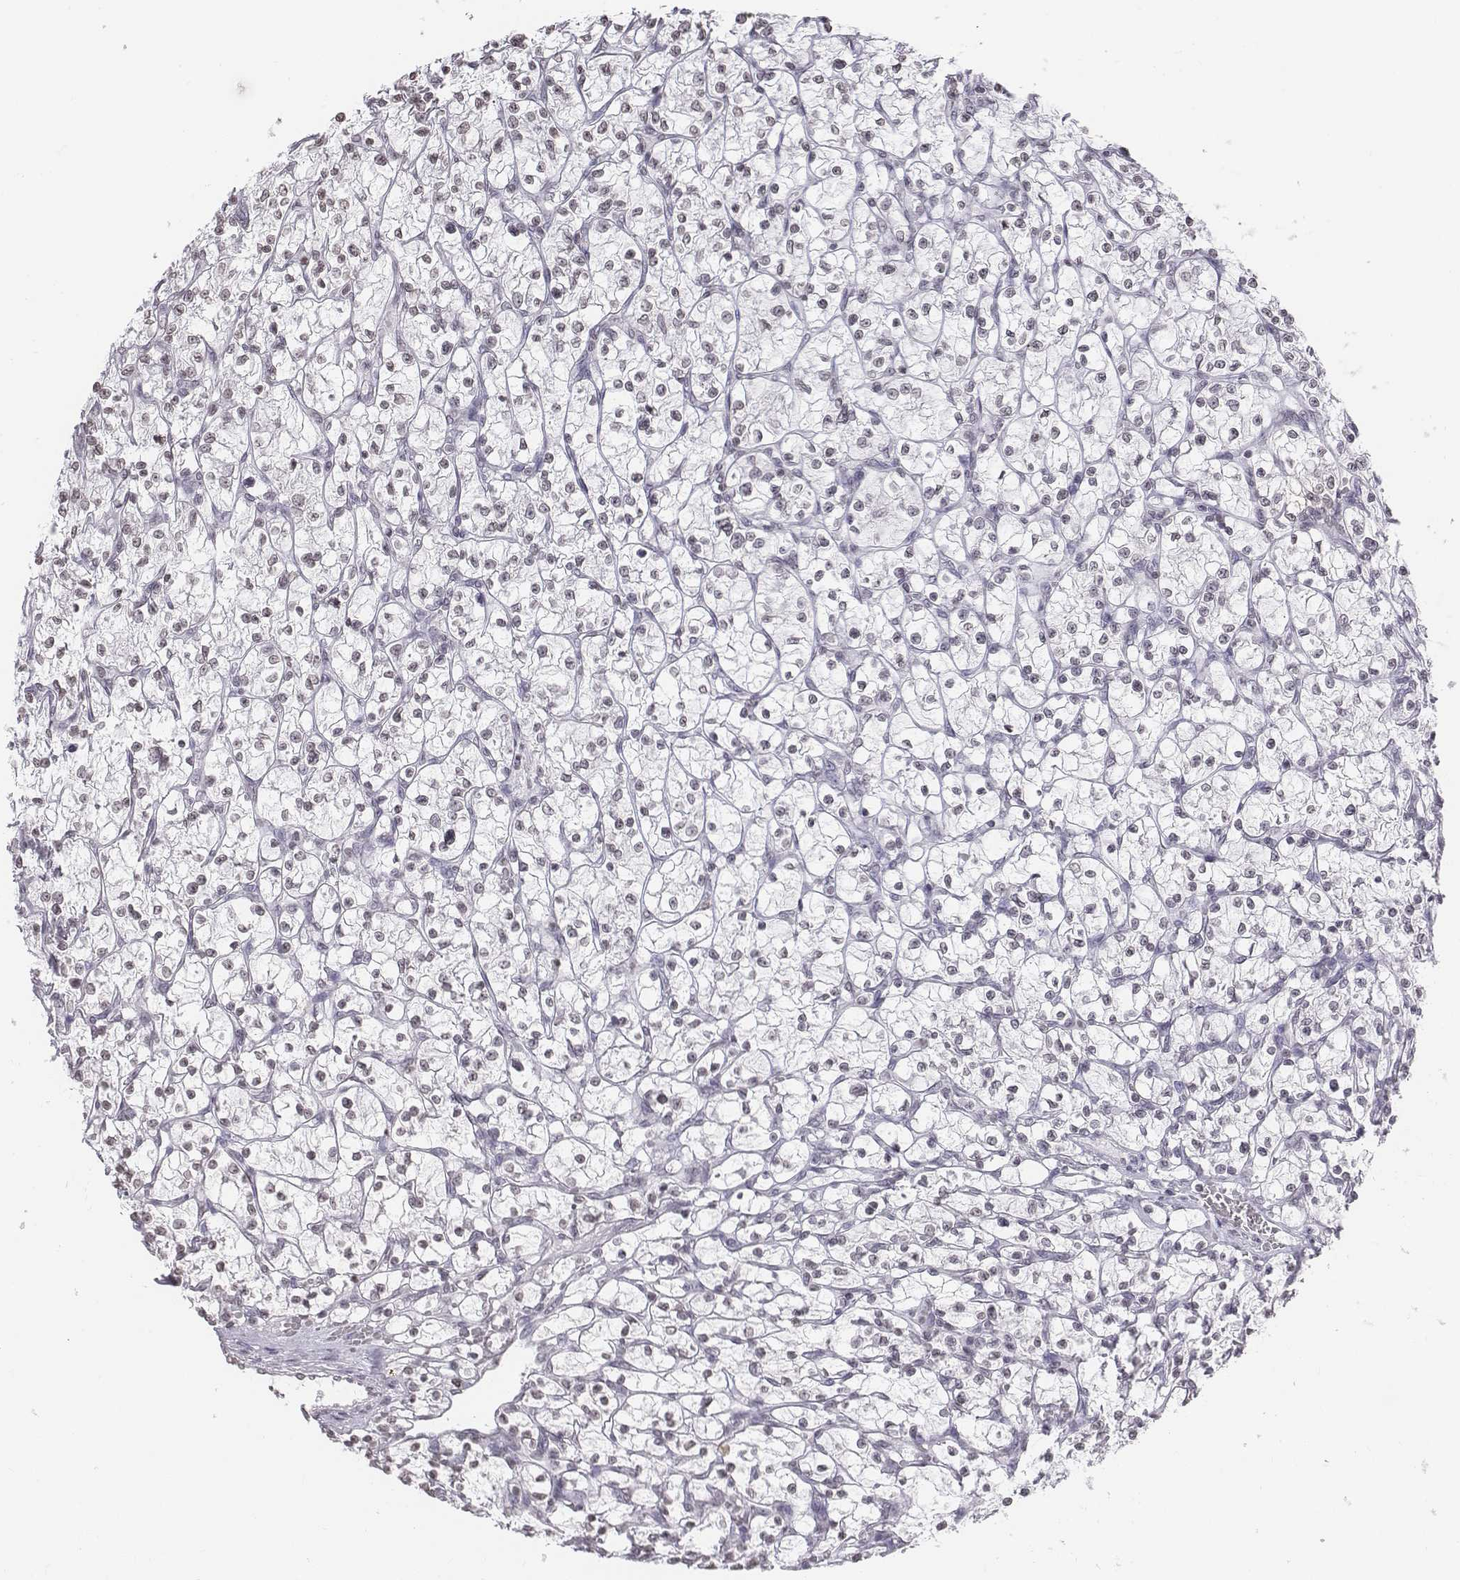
{"staining": {"intensity": "negative", "quantity": "none", "location": "none"}, "tissue": "renal cancer", "cell_type": "Tumor cells", "image_type": "cancer", "snomed": [{"axis": "morphology", "description": "Adenocarcinoma, NOS"}, {"axis": "topography", "description": "Kidney"}], "caption": "Immunohistochemistry (IHC) micrograph of renal adenocarcinoma stained for a protein (brown), which shows no staining in tumor cells.", "gene": "BARHL1", "patient": {"sex": "female", "age": 64}}